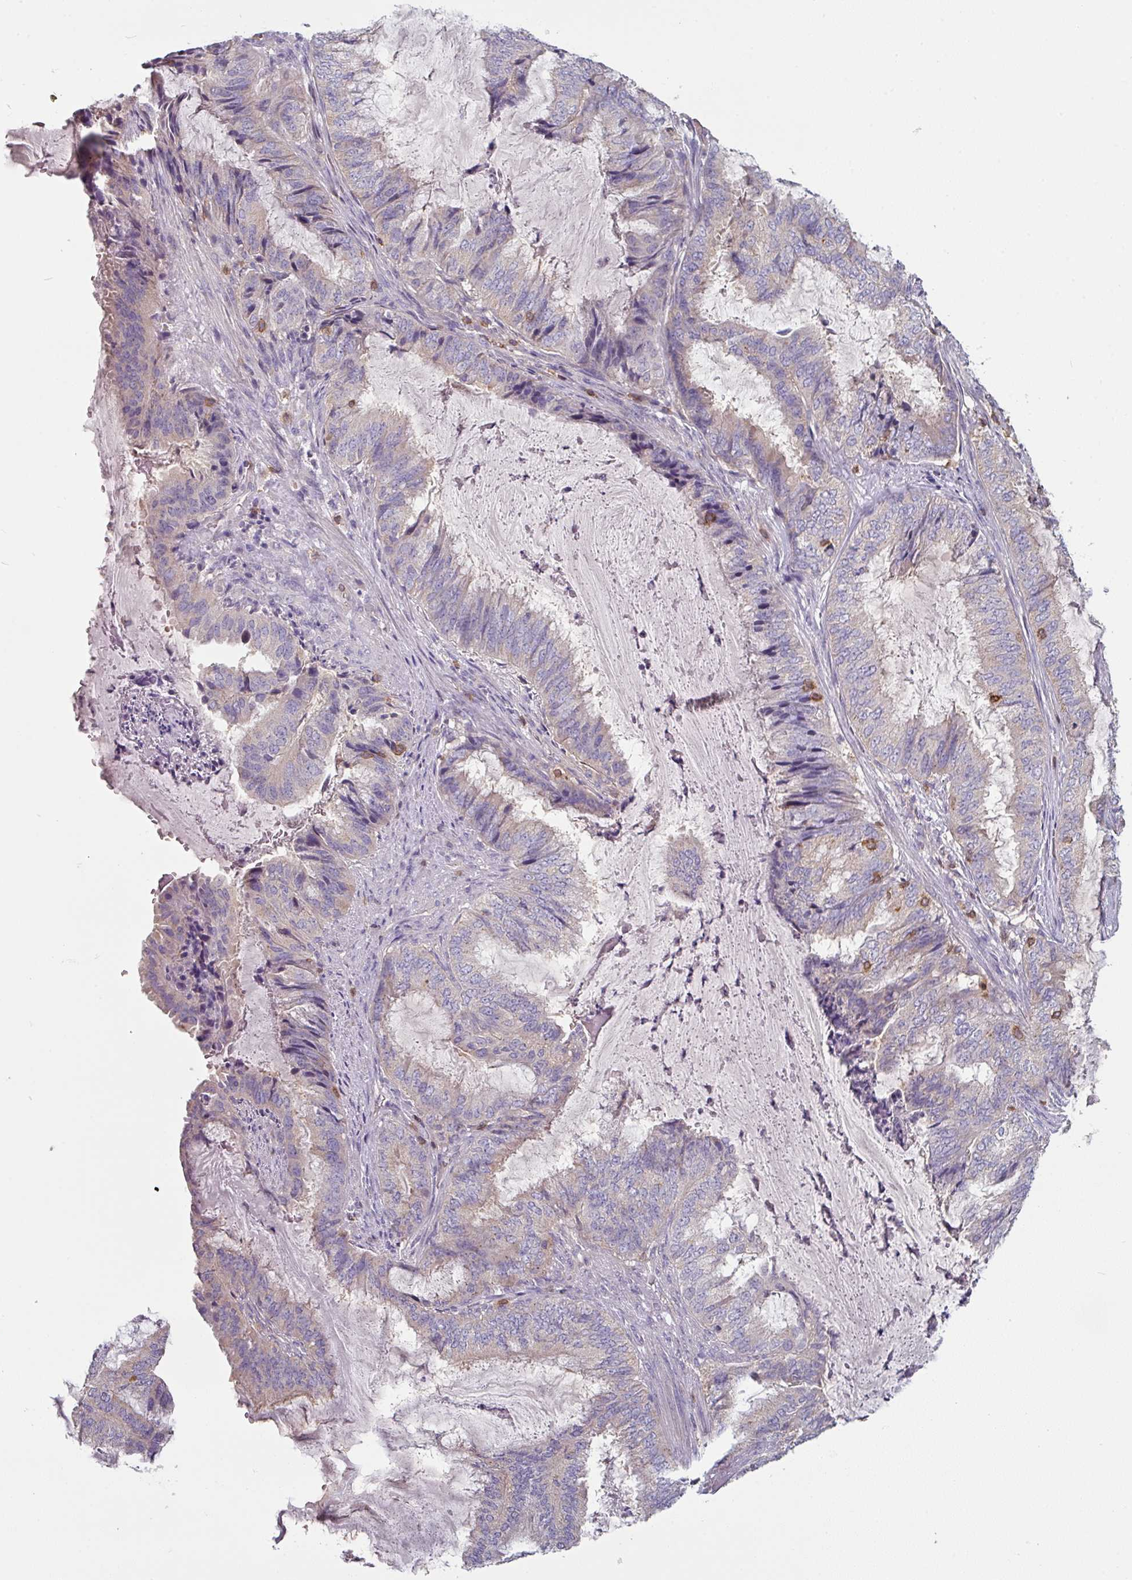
{"staining": {"intensity": "negative", "quantity": "none", "location": "none"}, "tissue": "endometrial cancer", "cell_type": "Tumor cells", "image_type": "cancer", "snomed": [{"axis": "morphology", "description": "Adenocarcinoma, NOS"}, {"axis": "topography", "description": "Endometrium"}], "caption": "Protein analysis of adenocarcinoma (endometrial) demonstrates no significant positivity in tumor cells.", "gene": "CD3G", "patient": {"sex": "female", "age": 51}}